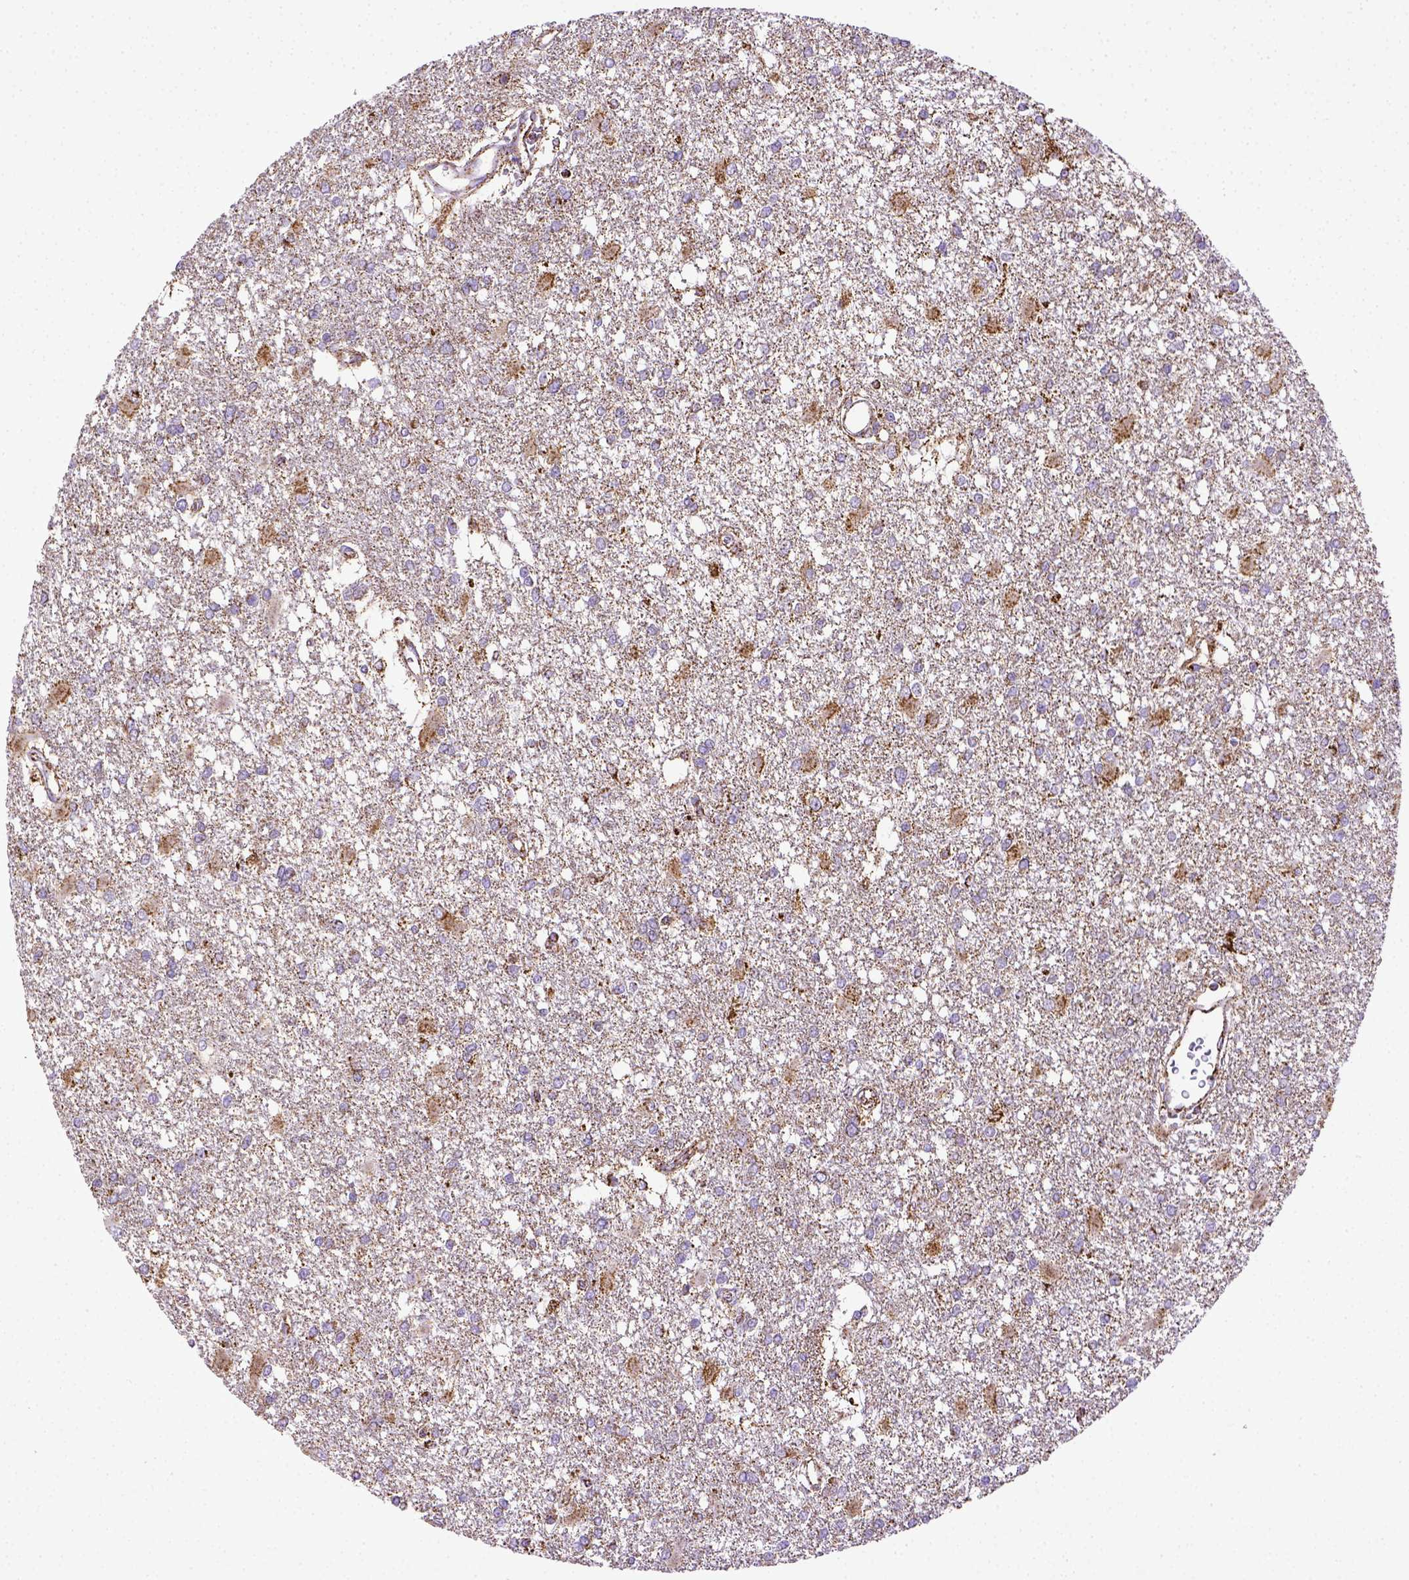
{"staining": {"intensity": "moderate", "quantity": ">75%", "location": "cytoplasmic/membranous"}, "tissue": "glioma", "cell_type": "Tumor cells", "image_type": "cancer", "snomed": [{"axis": "morphology", "description": "Glioma, malignant, High grade"}, {"axis": "topography", "description": "Cerebral cortex"}], "caption": "Immunohistochemical staining of human high-grade glioma (malignant) exhibits medium levels of moderate cytoplasmic/membranous protein expression in approximately >75% of tumor cells. Immunohistochemistry stains the protein of interest in brown and the nuclei are stained blue.", "gene": "MT-CO1", "patient": {"sex": "male", "age": 79}}